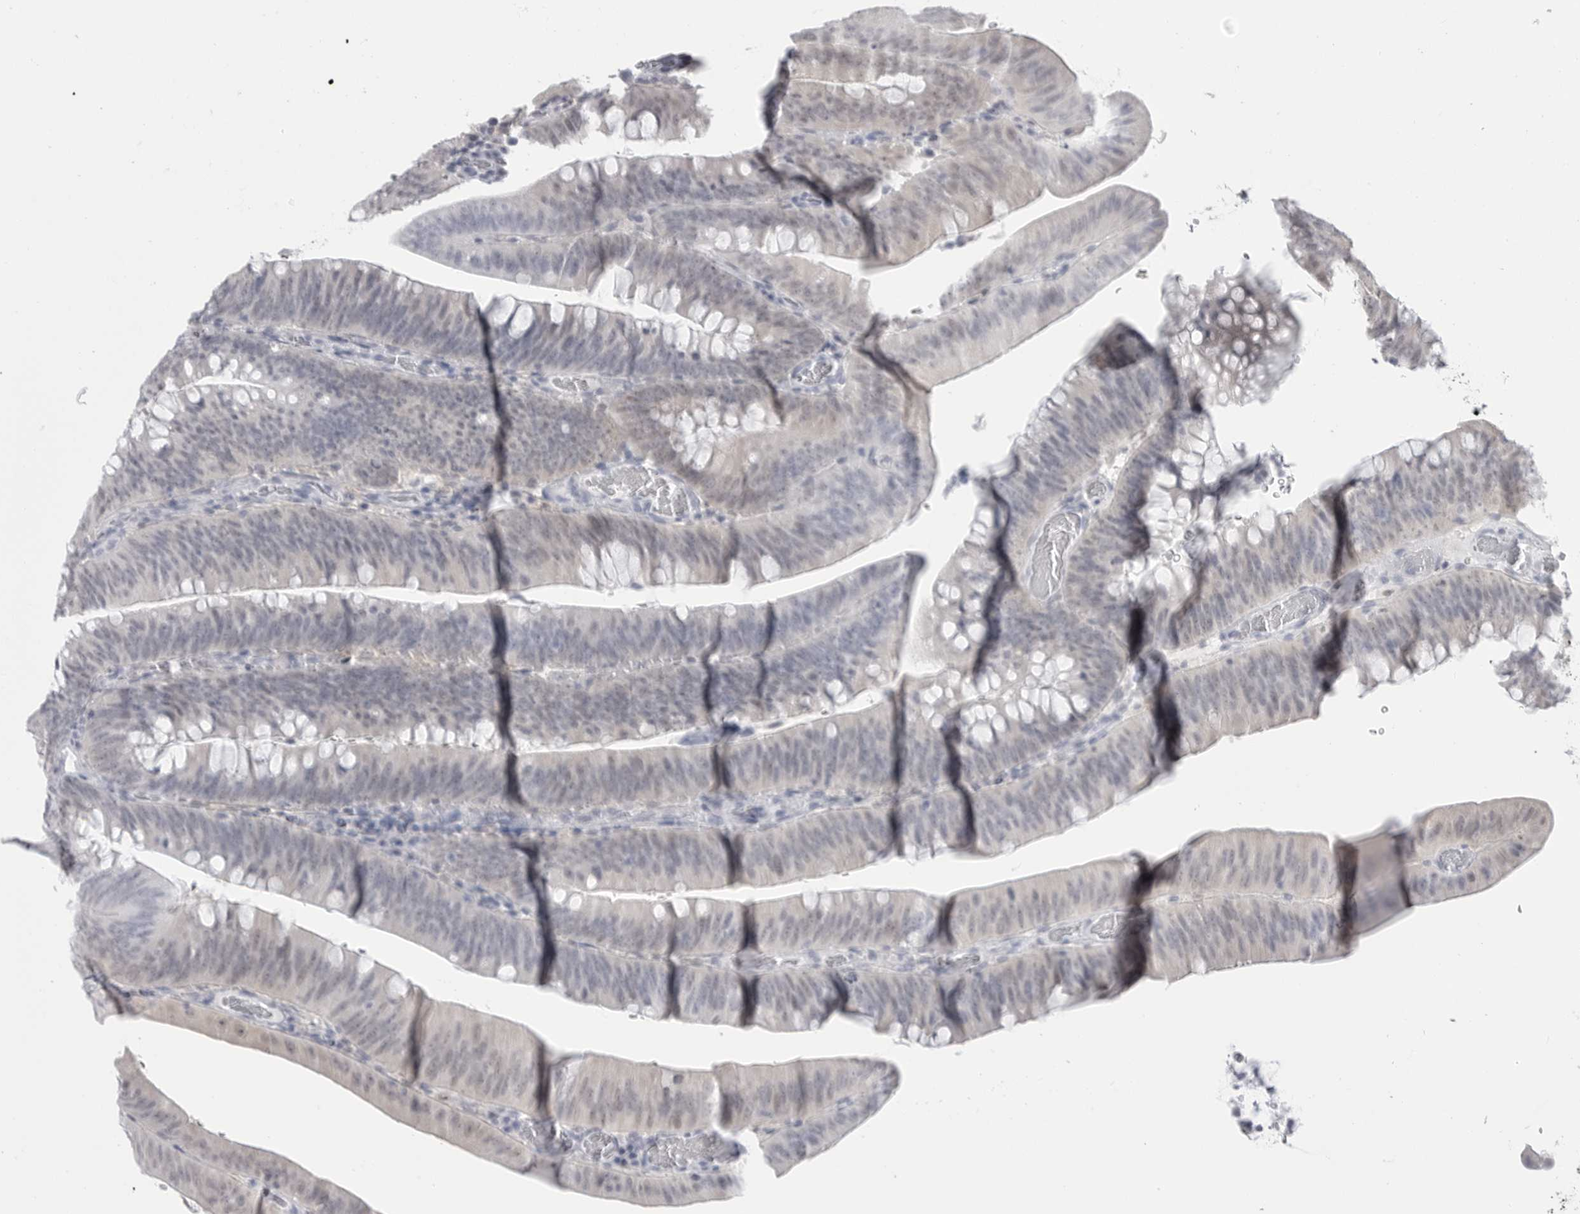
{"staining": {"intensity": "weak", "quantity": "<25%", "location": "cytoplasmic/membranous"}, "tissue": "colorectal cancer", "cell_type": "Tumor cells", "image_type": "cancer", "snomed": [{"axis": "morphology", "description": "Normal tissue, NOS"}, {"axis": "topography", "description": "Colon"}], "caption": "Tumor cells show no significant expression in colorectal cancer.", "gene": "PNPO", "patient": {"sex": "female", "age": 82}}